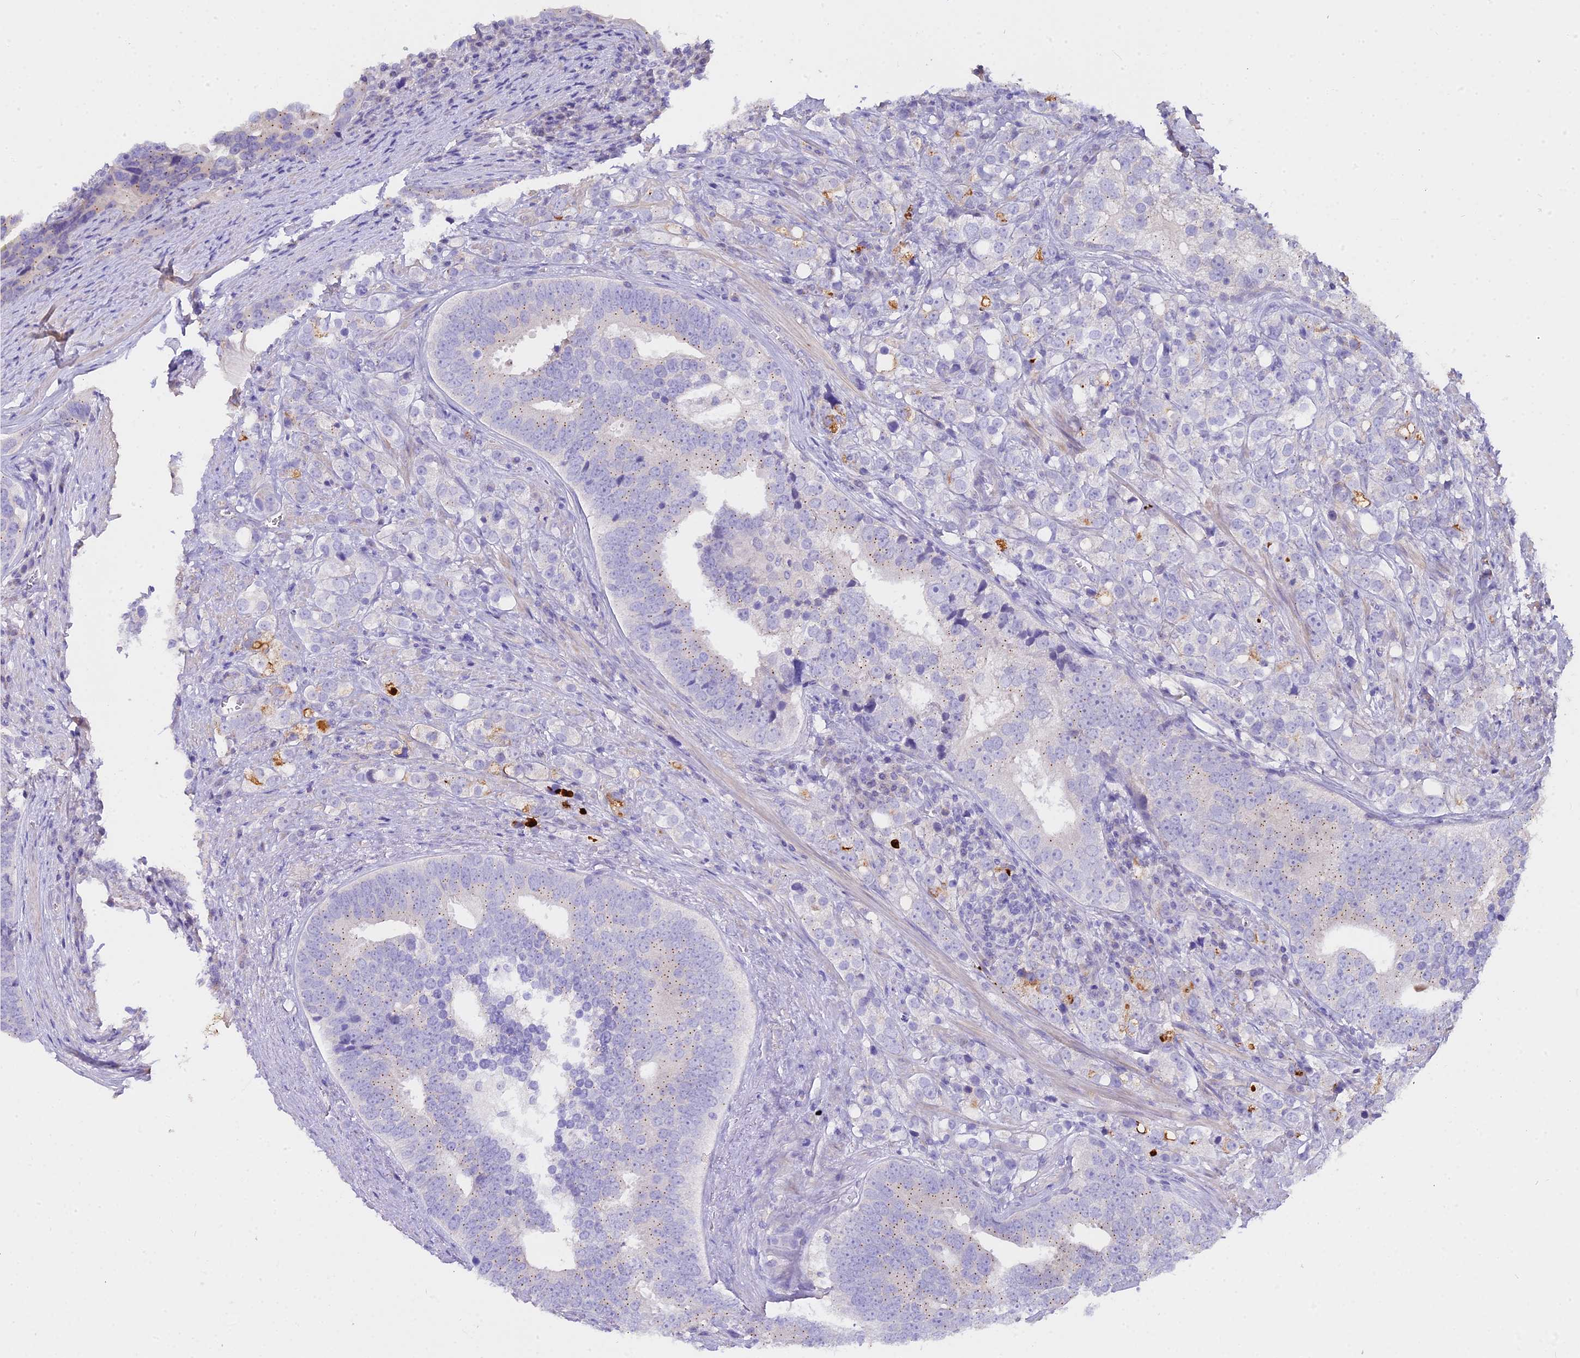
{"staining": {"intensity": "weak", "quantity": "25%-75%", "location": "cytoplasmic/membranous"}, "tissue": "prostate cancer", "cell_type": "Tumor cells", "image_type": "cancer", "snomed": [{"axis": "morphology", "description": "Adenocarcinoma, High grade"}, {"axis": "topography", "description": "Prostate"}], "caption": "High-grade adenocarcinoma (prostate) stained with a protein marker shows weak staining in tumor cells.", "gene": "GLYAT", "patient": {"sex": "male", "age": 71}}